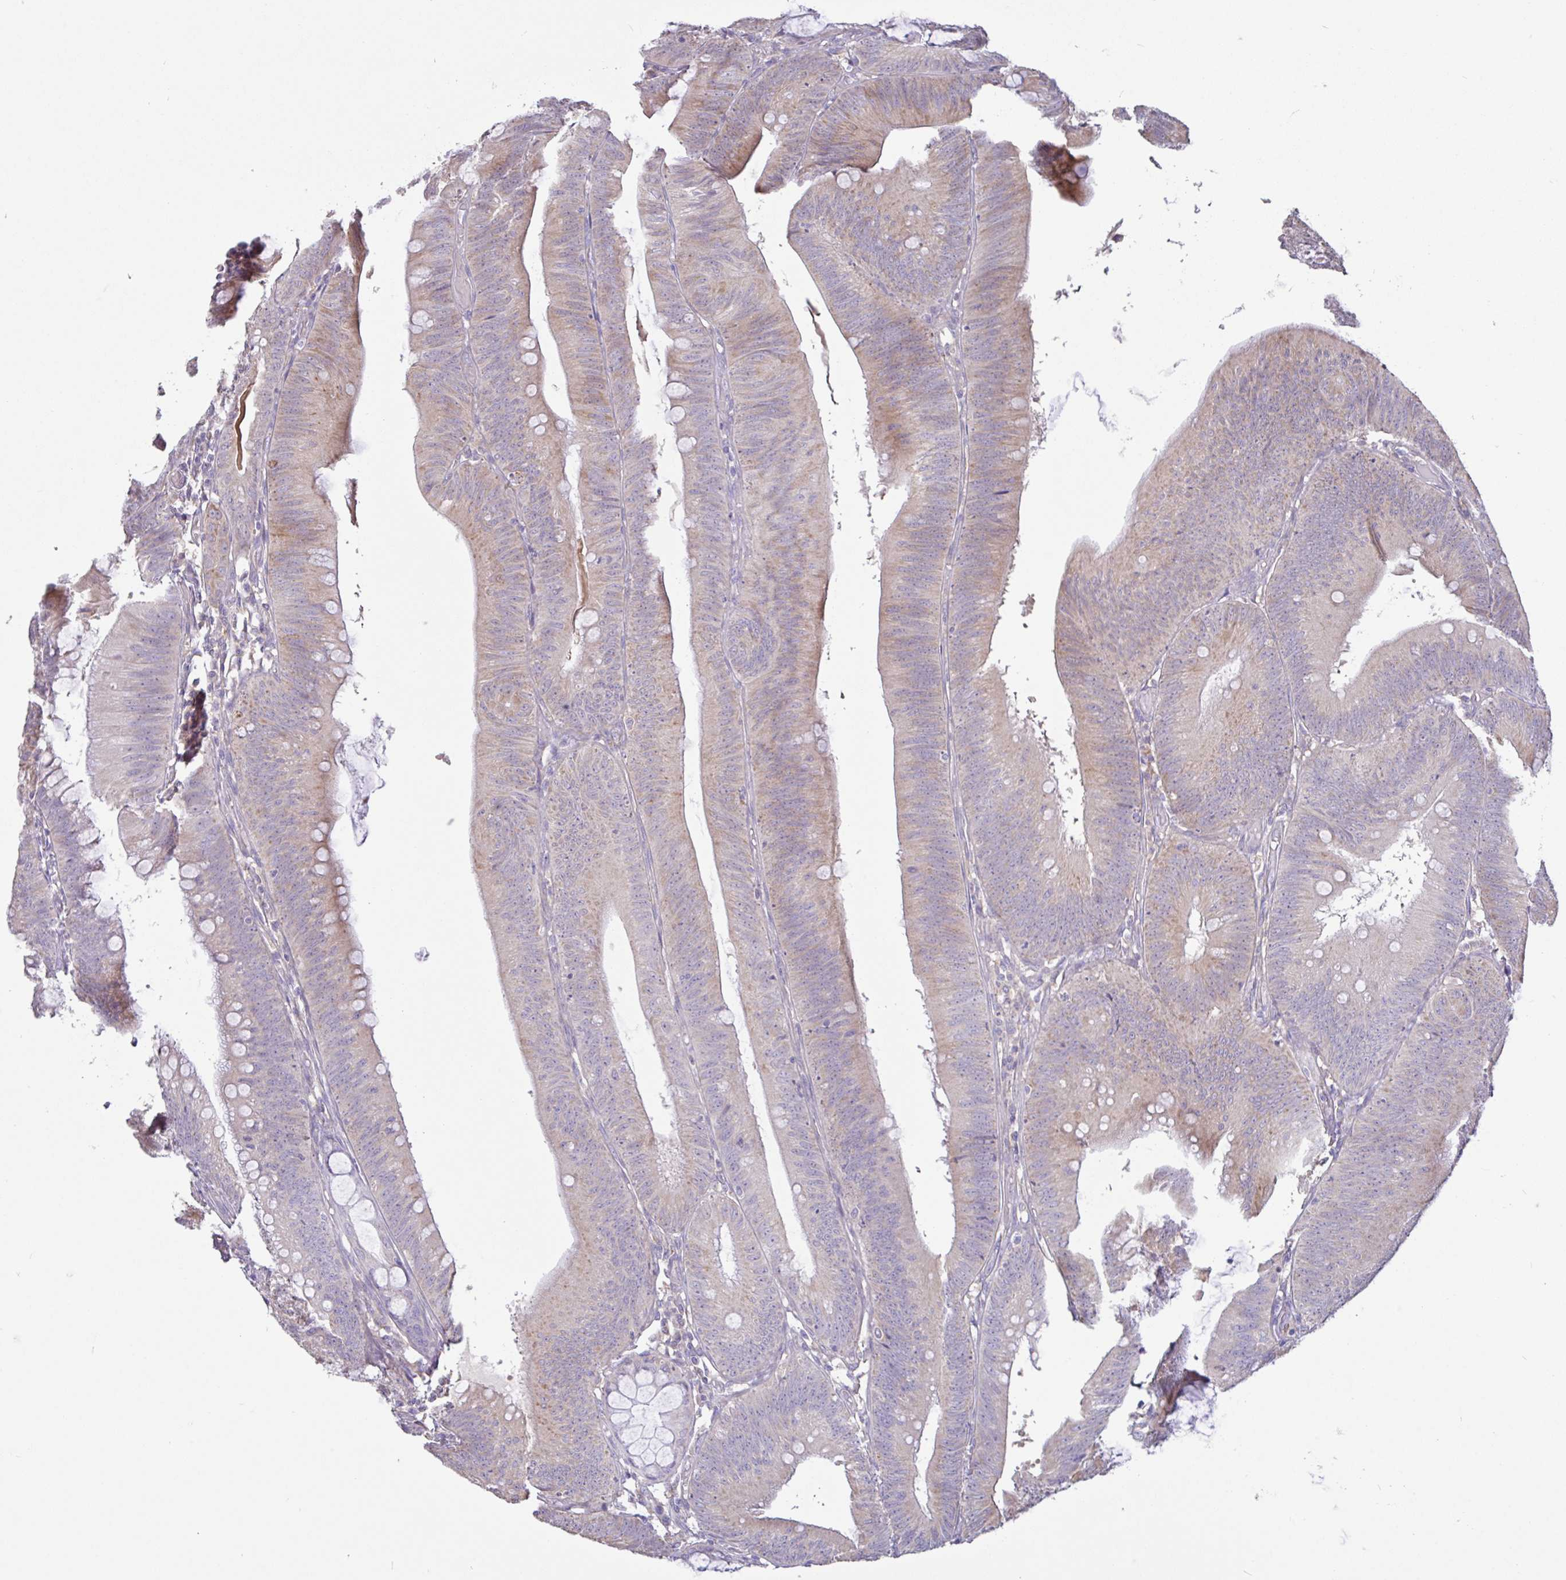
{"staining": {"intensity": "weak", "quantity": "25%-75%", "location": "cytoplasmic/membranous"}, "tissue": "colorectal cancer", "cell_type": "Tumor cells", "image_type": "cancer", "snomed": [{"axis": "morphology", "description": "Adenocarcinoma, NOS"}, {"axis": "topography", "description": "Colon"}], "caption": "Immunohistochemical staining of colorectal cancer (adenocarcinoma) displays low levels of weak cytoplasmic/membranous expression in approximately 25%-75% of tumor cells.", "gene": "PLCD4", "patient": {"sex": "male", "age": 84}}